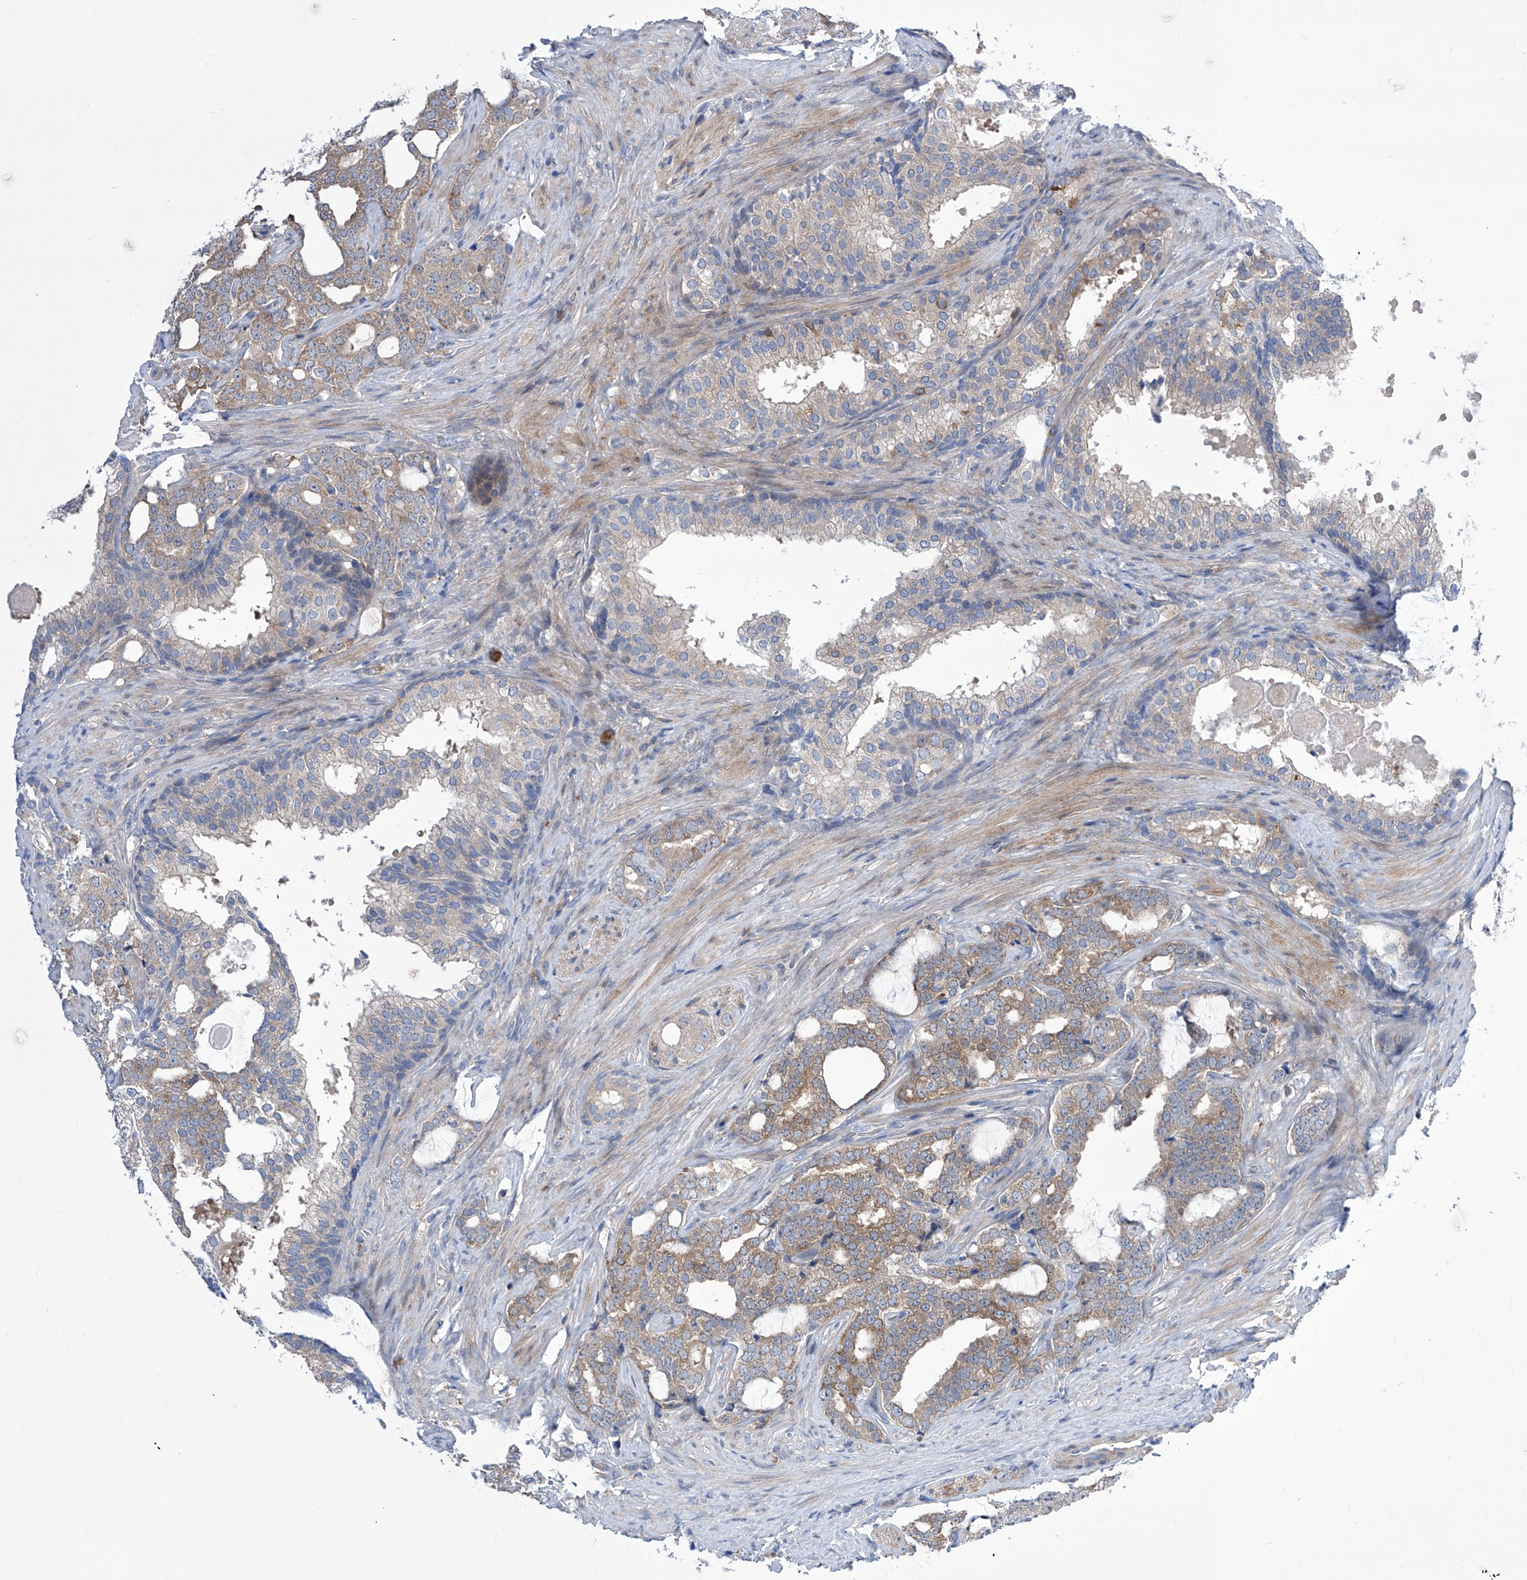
{"staining": {"intensity": "moderate", "quantity": "25%-75%", "location": "cytoplasmic/membranous"}, "tissue": "prostate cancer", "cell_type": "Tumor cells", "image_type": "cancer", "snomed": [{"axis": "morphology", "description": "Adenocarcinoma, High grade"}, {"axis": "topography", "description": "Prostate"}], "caption": "IHC (DAB (3,3'-diaminobenzidine)) staining of human high-grade adenocarcinoma (prostate) exhibits moderate cytoplasmic/membranous protein expression in approximately 25%-75% of tumor cells.", "gene": "SRBD1", "patient": {"sex": "male", "age": 64}}